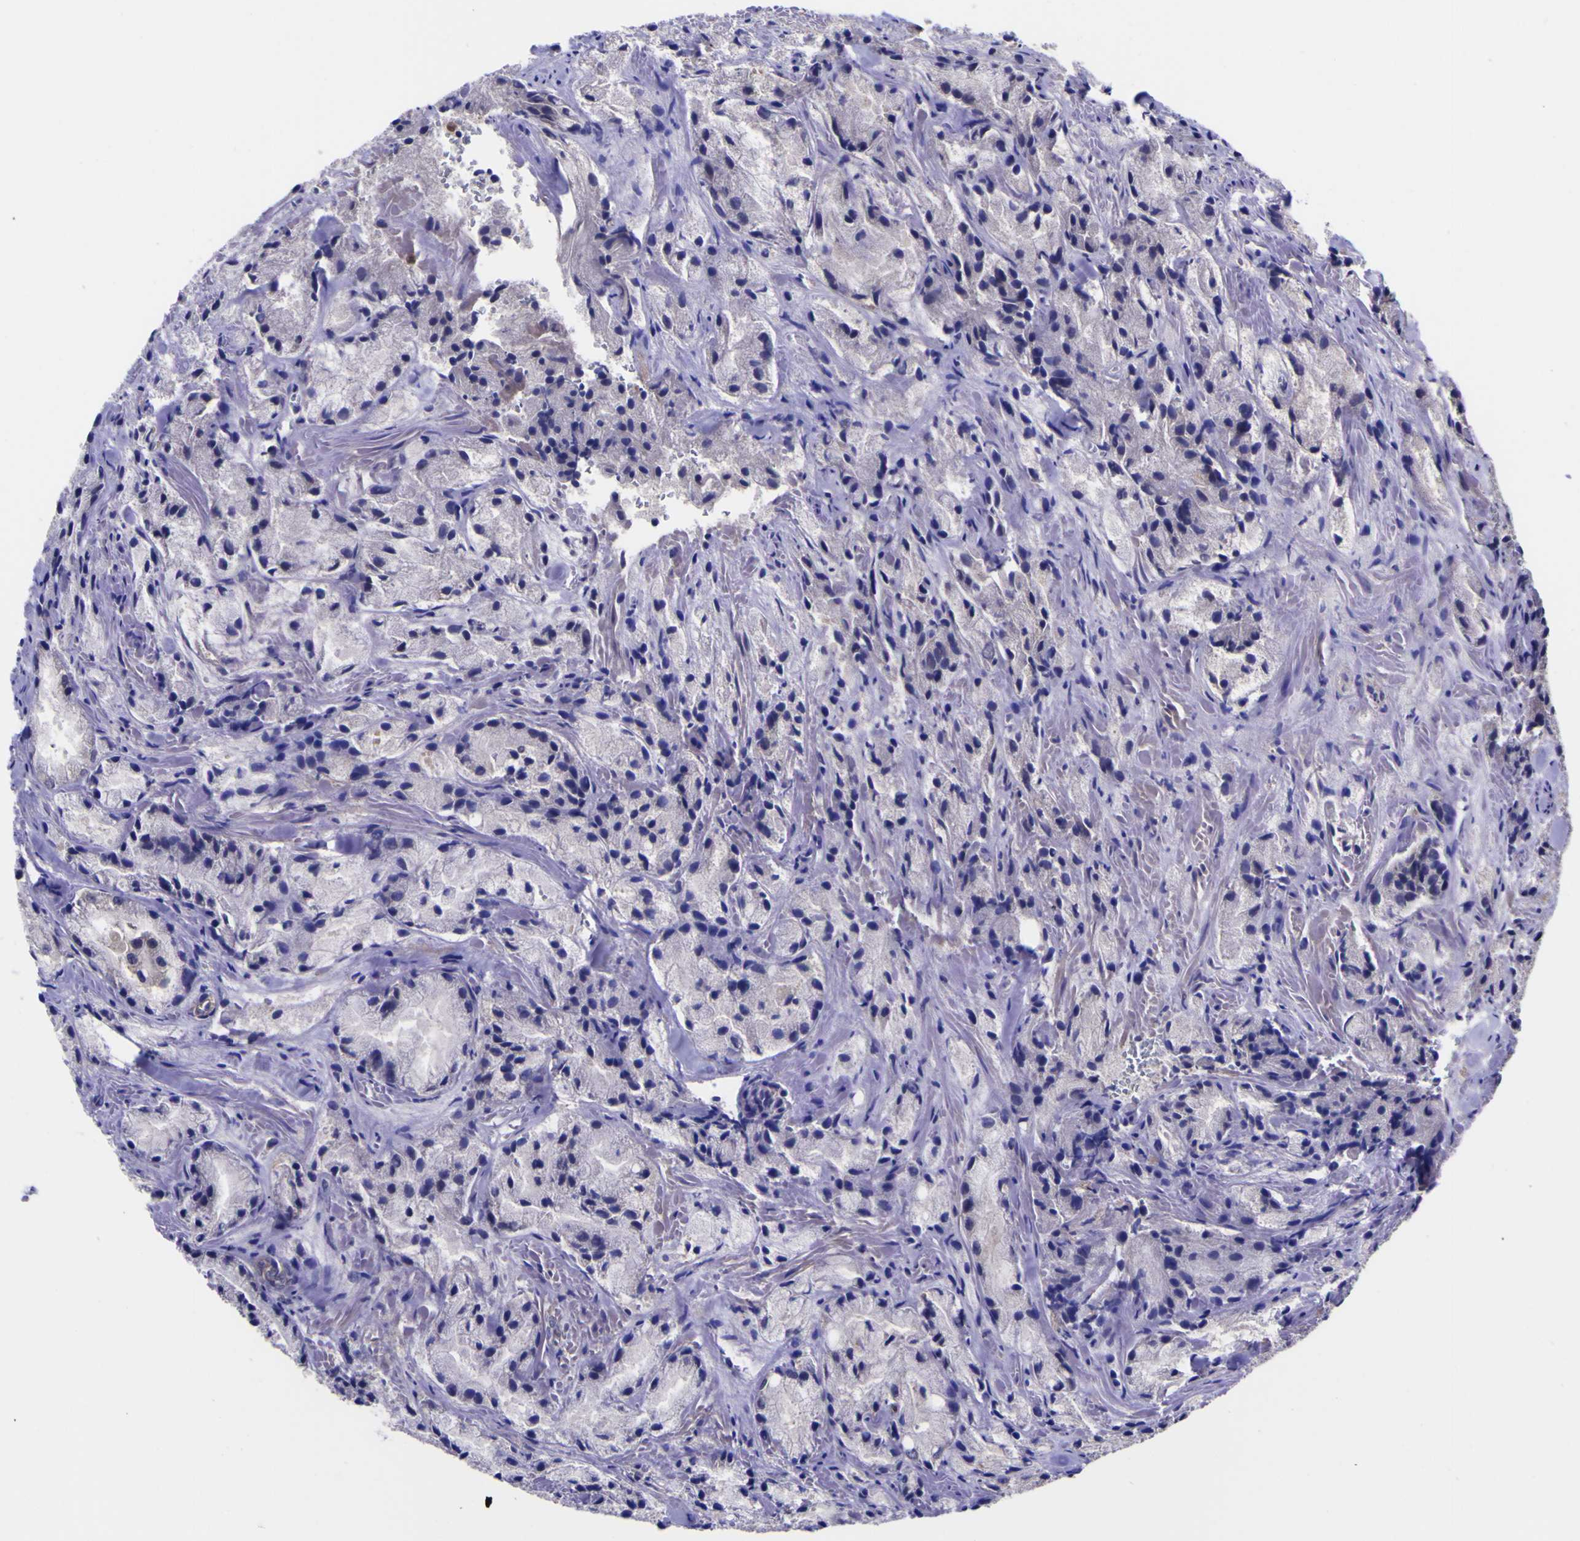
{"staining": {"intensity": "negative", "quantity": "none", "location": "none"}, "tissue": "prostate cancer", "cell_type": "Tumor cells", "image_type": "cancer", "snomed": [{"axis": "morphology", "description": "Adenocarcinoma, Low grade"}, {"axis": "topography", "description": "Prostate"}], "caption": "Immunohistochemistry micrograph of neoplastic tissue: human prostate adenocarcinoma (low-grade) stained with DAB exhibits no significant protein expression in tumor cells.", "gene": "MAPK14", "patient": {"sex": "male", "age": 64}}